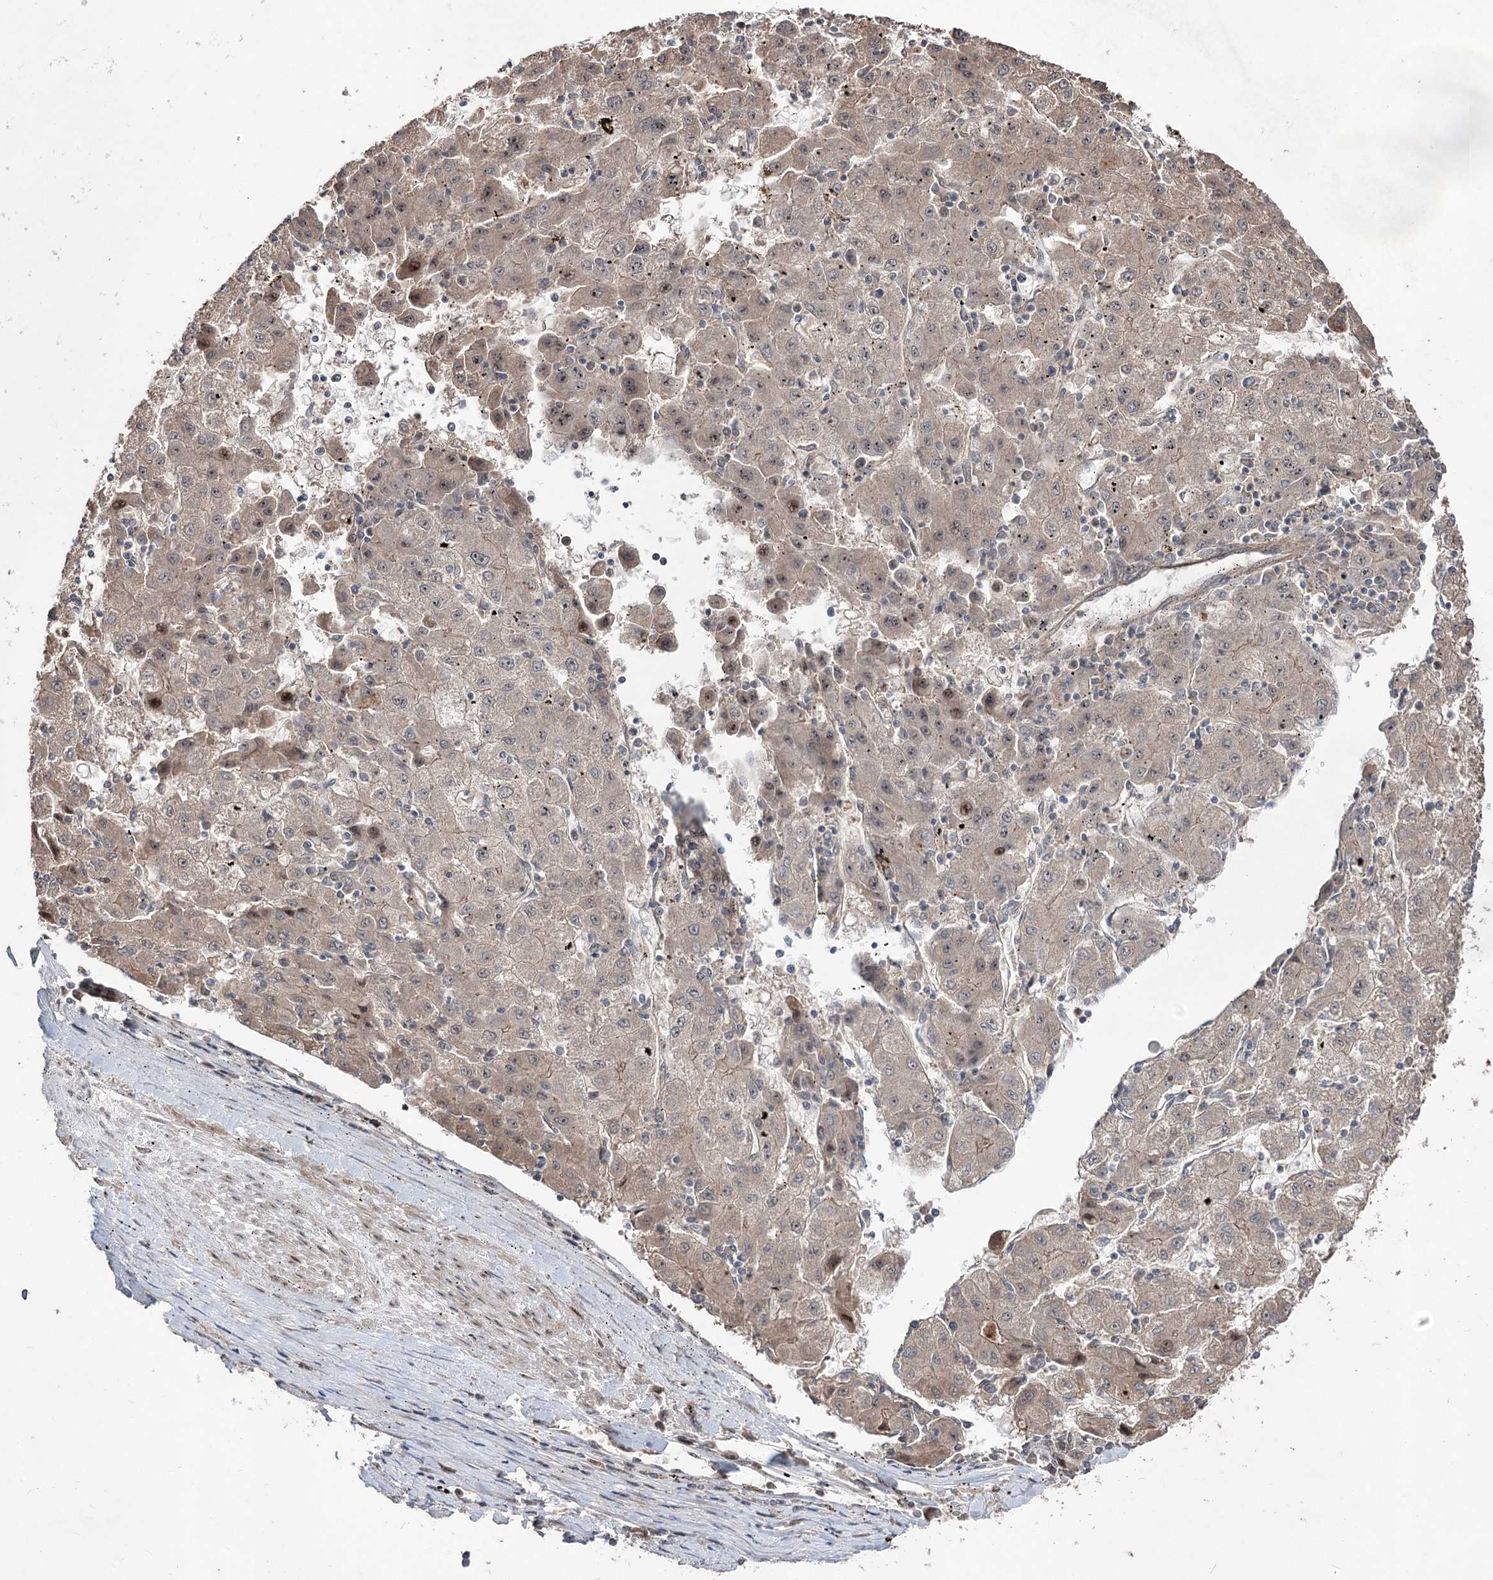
{"staining": {"intensity": "weak", "quantity": "25%-75%", "location": "cytoplasmic/membranous"}, "tissue": "liver cancer", "cell_type": "Tumor cells", "image_type": "cancer", "snomed": [{"axis": "morphology", "description": "Carcinoma, Hepatocellular, NOS"}, {"axis": "topography", "description": "Liver"}], "caption": "Protein expression analysis of human liver cancer (hepatocellular carcinoma) reveals weak cytoplasmic/membranous positivity in approximately 25%-75% of tumor cells.", "gene": "CPNE8", "patient": {"sex": "male", "age": 72}}